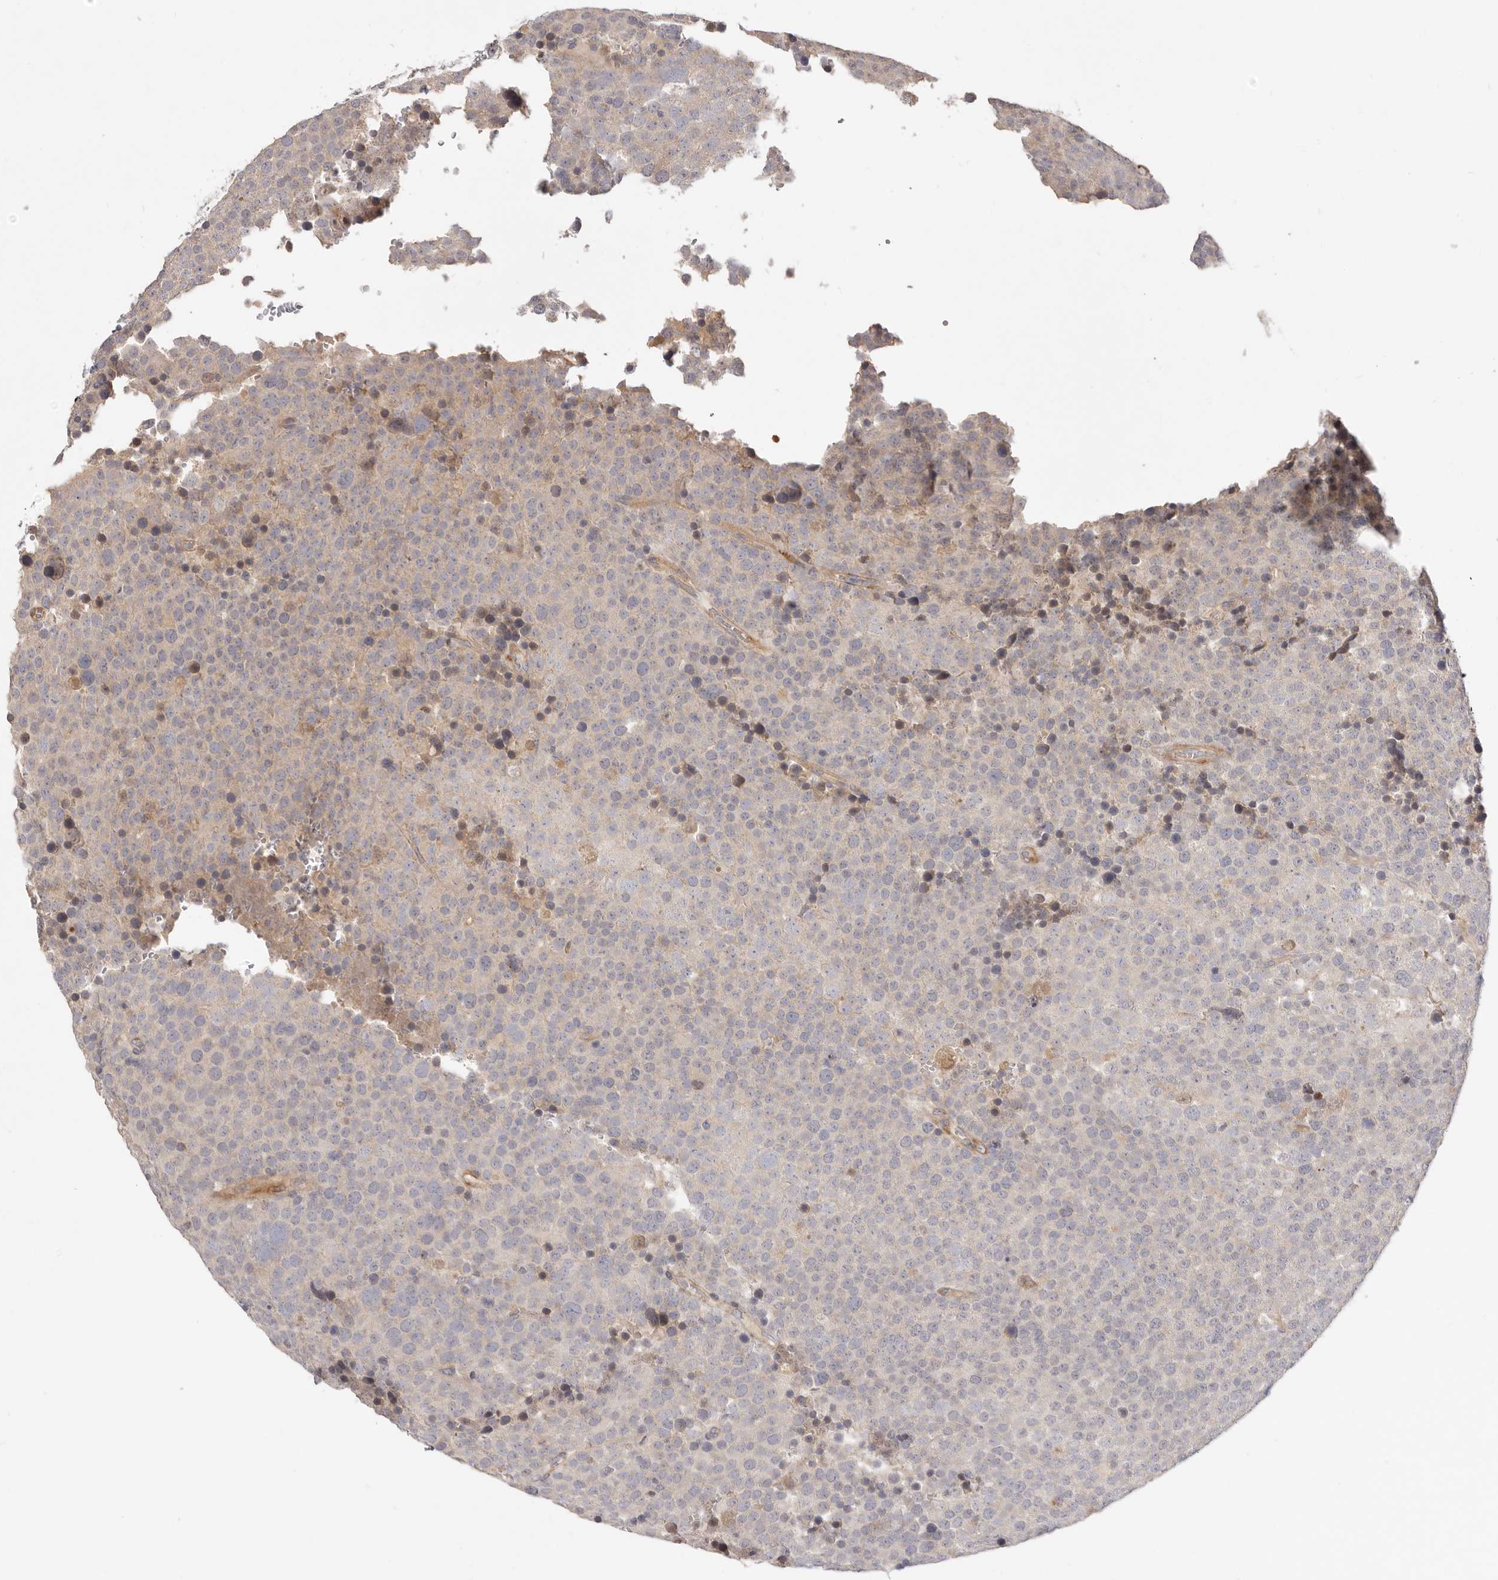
{"staining": {"intensity": "negative", "quantity": "none", "location": "none"}, "tissue": "testis cancer", "cell_type": "Tumor cells", "image_type": "cancer", "snomed": [{"axis": "morphology", "description": "Seminoma, NOS"}, {"axis": "topography", "description": "Testis"}], "caption": "IHC micrograph of human testis cancer stained for a protein (brown), which displays no positivity in tumor cells.", "gene": "ADAMTS9", "patient": {"sex": "male", "age": 71}}